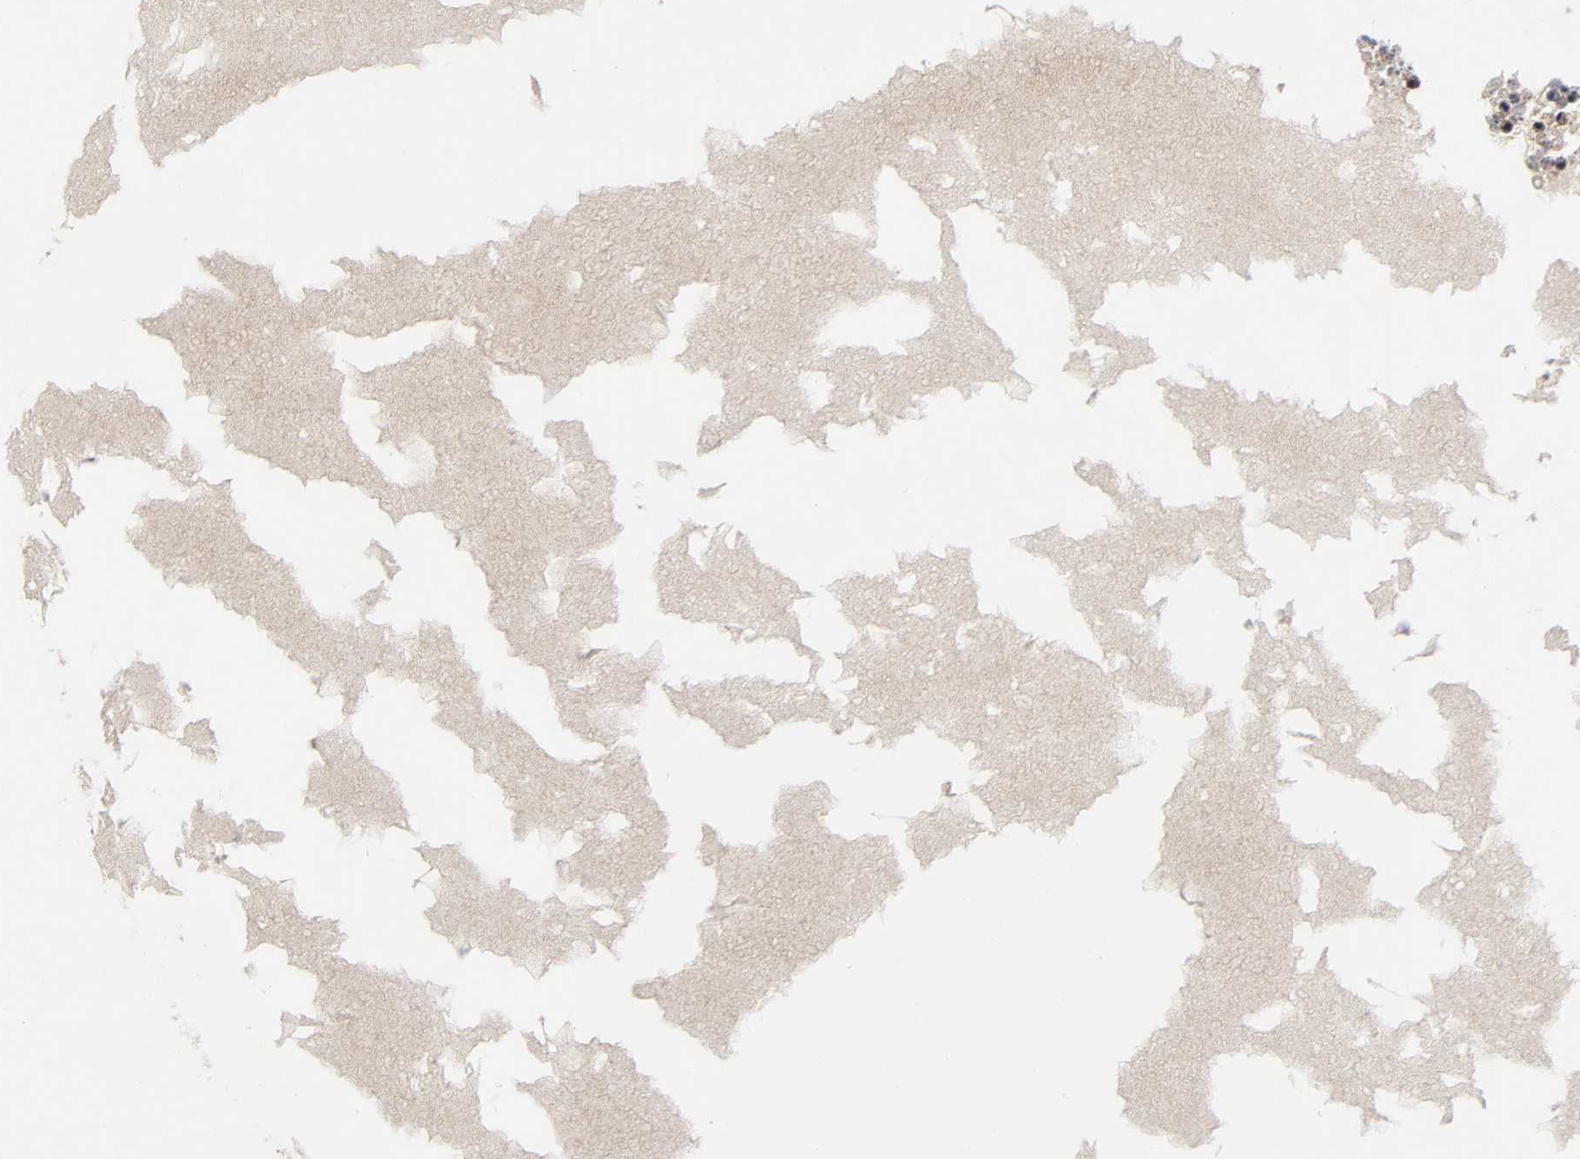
{"staining": {"intensity": "moderate", "quantity": "25%-75%", "location": "cytoplasmic/membranous"}, "tissue": "ovary", "cell_type": "Ovarian stroma cells", "image_type": "normal", "snomed": [{"axis": "morphology", "description": "Normal tissue, NOS"}, {"axis": "topography", "description": "Ovary"}], "caption": "Normal ovary exhibits moderate cytoplasmic/membranous positivity in about 25%-75% of ovarian stroma cells.", "gene": "EIF5", "patient": {"sex": "female", "age": 35}}